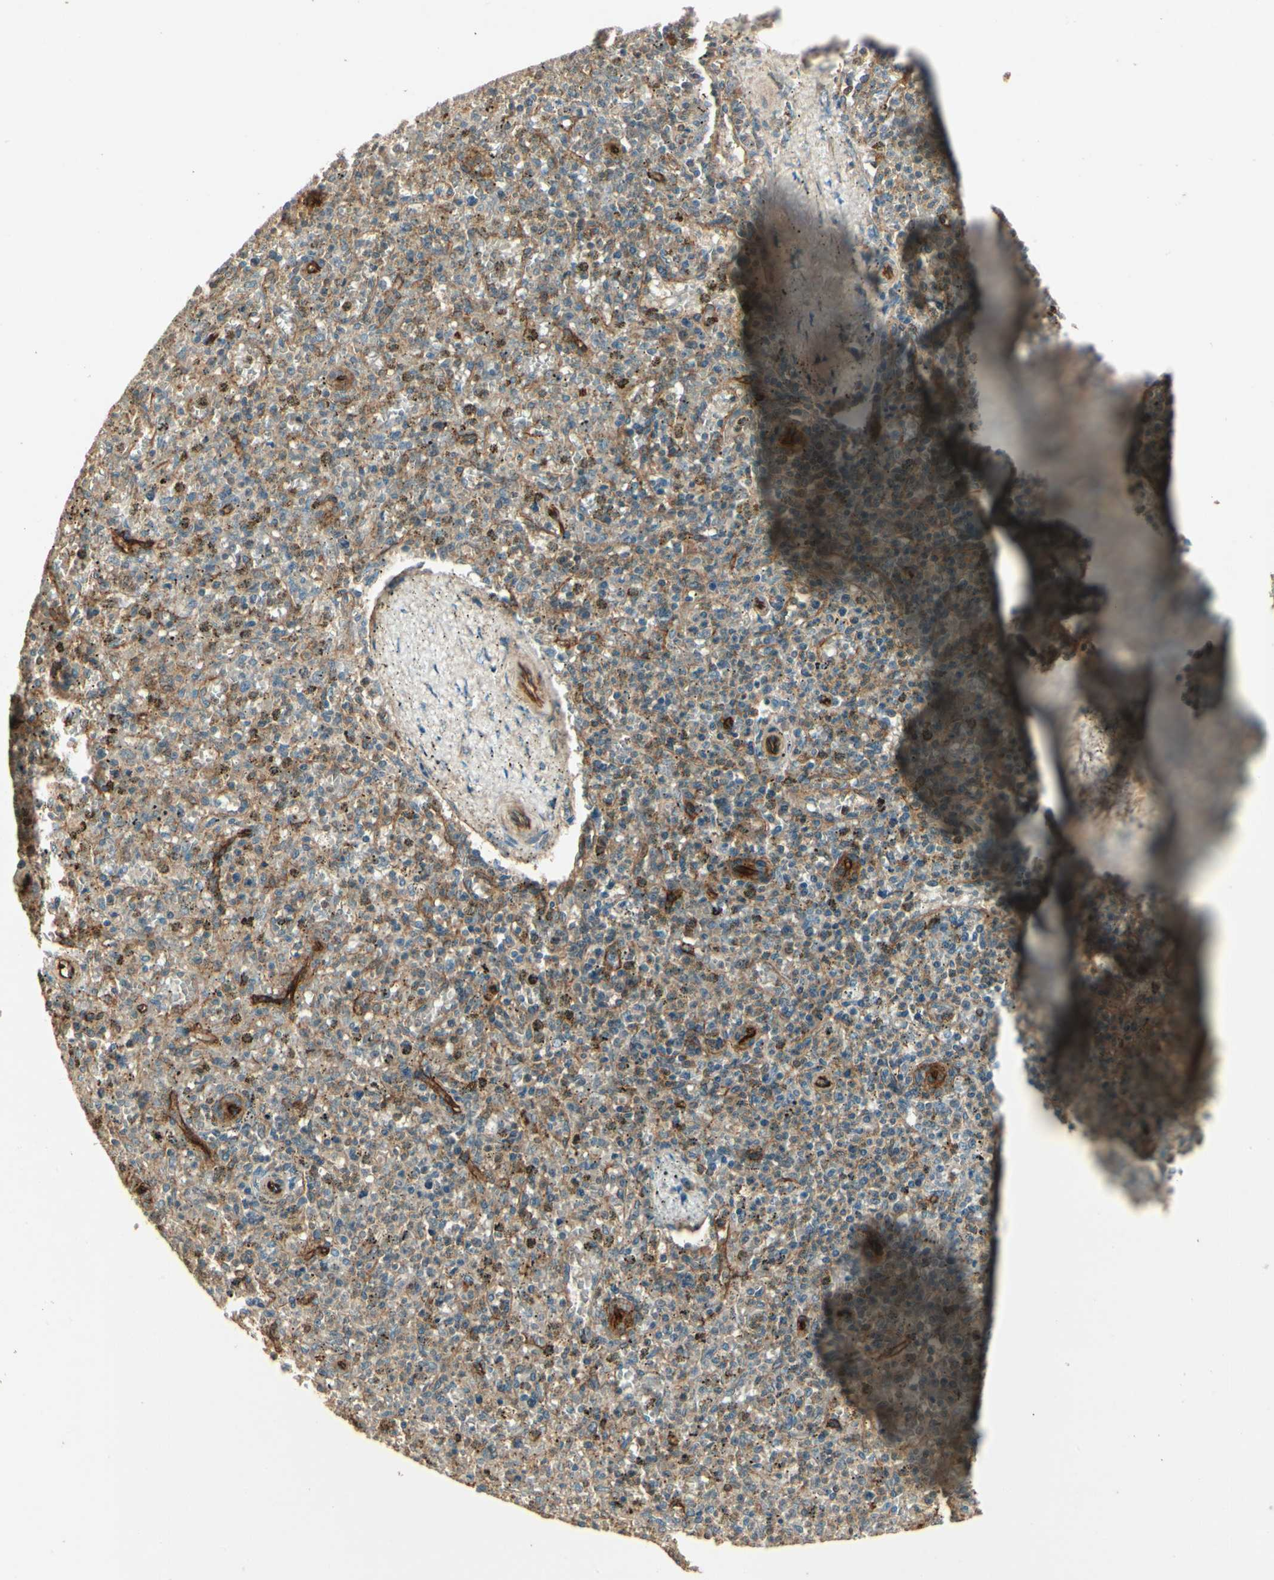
{"staining": {"intensity": "negative", "quantity": "none", "location": "none"}, "tissue": "spleen", "cell_type": "Cells in red pulp", "image_type": "normal", "snomed": [{"axis": "morphology", "description": "Normal tissue, NOS"}, {"axis": "topography", "description": "Spleen"}], "caption": "High power microscopy micrograph of an IHC histopathology image of benign spleen, revealing no significant staining in cells in red pulp. (Brightfield microscopy of DAB (3,3'-diaminobenzidine) immunohistochemistry (IHC) at high magnification).", "gene": "RNF180", "patient": {"sex": "male", "age": 72}}